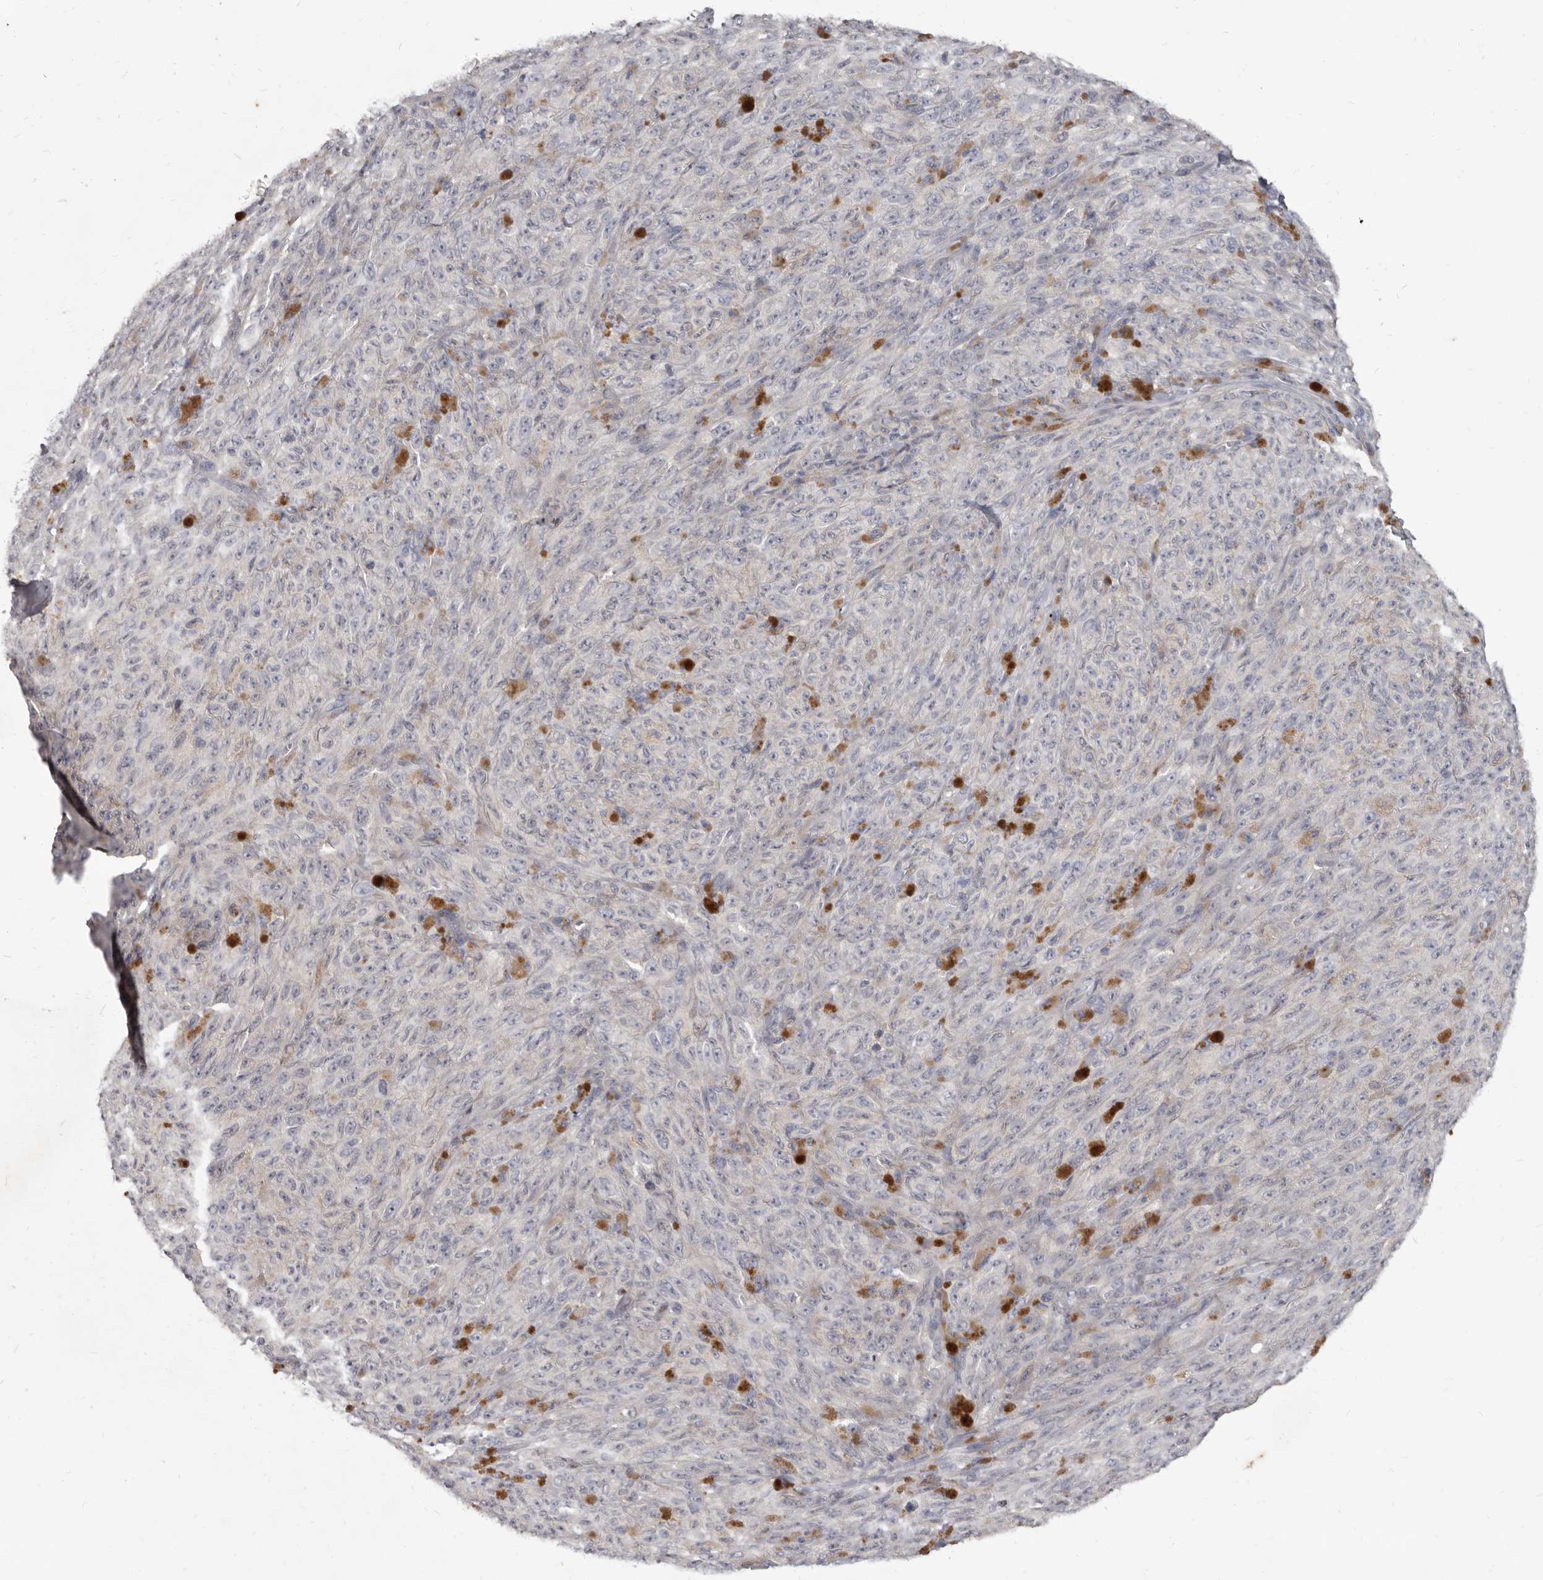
{"staining": {"intensity": "negative", "quantity": "none", "location": "none"}, "tissue": "melanoma", "cell_type": "Tumor cells", "image_type": "cancer", "snomed": [{"axis": "morphology", "description": "Malignant melanoma, NOS"}, {"axis": "topography", "description": "Skin"}], "caption": "DAB immunohistochemical staining of malignant melanoma exhibits no significant positivity in tumor cells. (DAB (3,3'-diaminobenzidine) IHC with hematoxylin counter stain).", "gene": "GSK3B", "patient": {"sex": "female", "age": 82}}